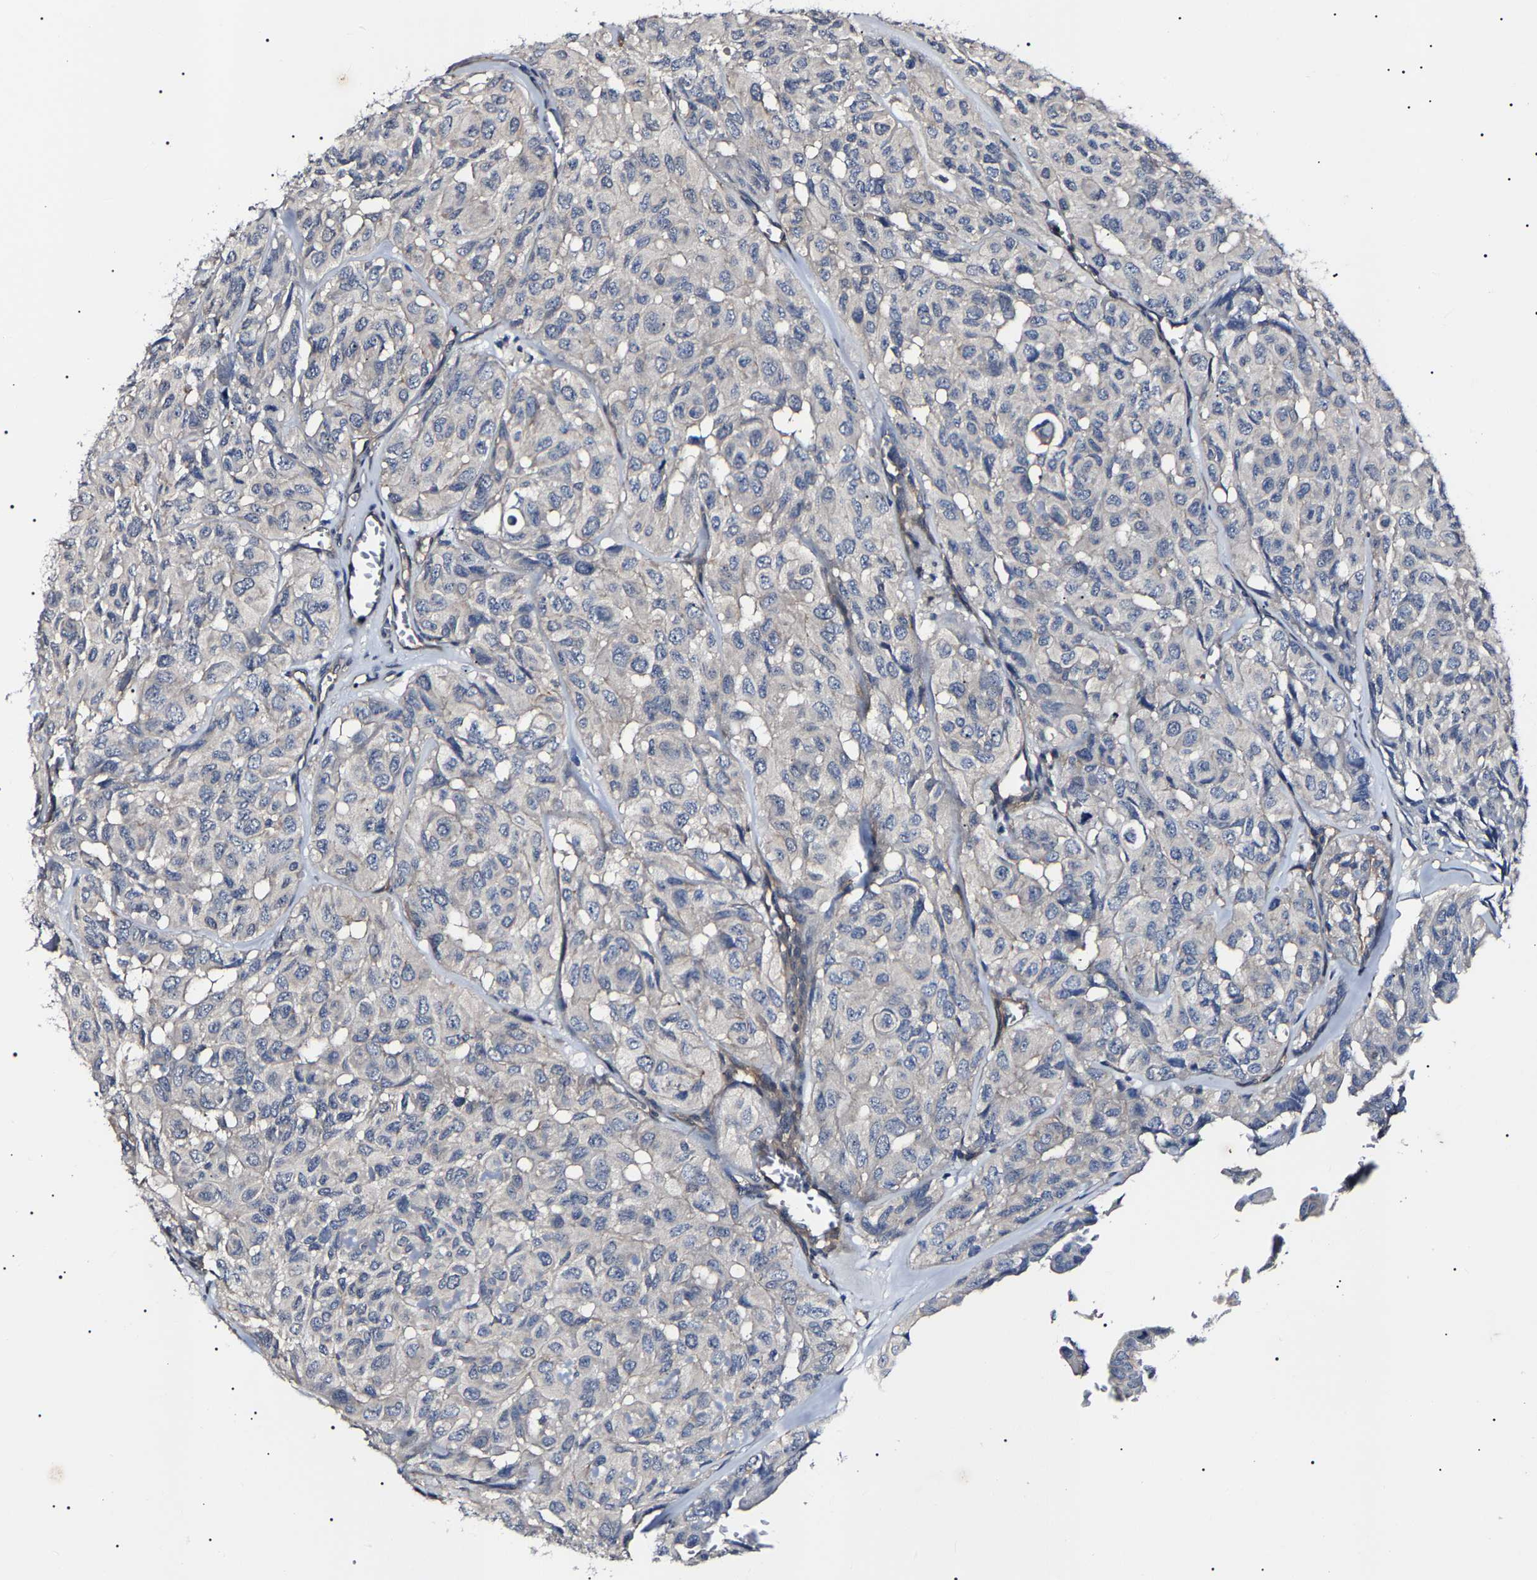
{"staining": {"intensity": "negative", "quantity": "none", "location": "none"}, "tissue": "head and neck cancer", "cell_type": "Tumor cells", "image_type": "cancer", "snomed": [{"axis": "morphology", "description": "Adenocarcinoma, NOS"}, {"axis": "topography", "description": "Salivary gland, NOS"}, {"axis": "topography", "description": "Head-Neck"}], "caption": "A high-resolution histopathology image shows immunohistochemistry (IHC) staining of head and neck cancer (adenocarcinoma), which displays no significant expression in tumor cells.", "gene": "KLHL42", "patient": {"sex": "female", "age": 76}}